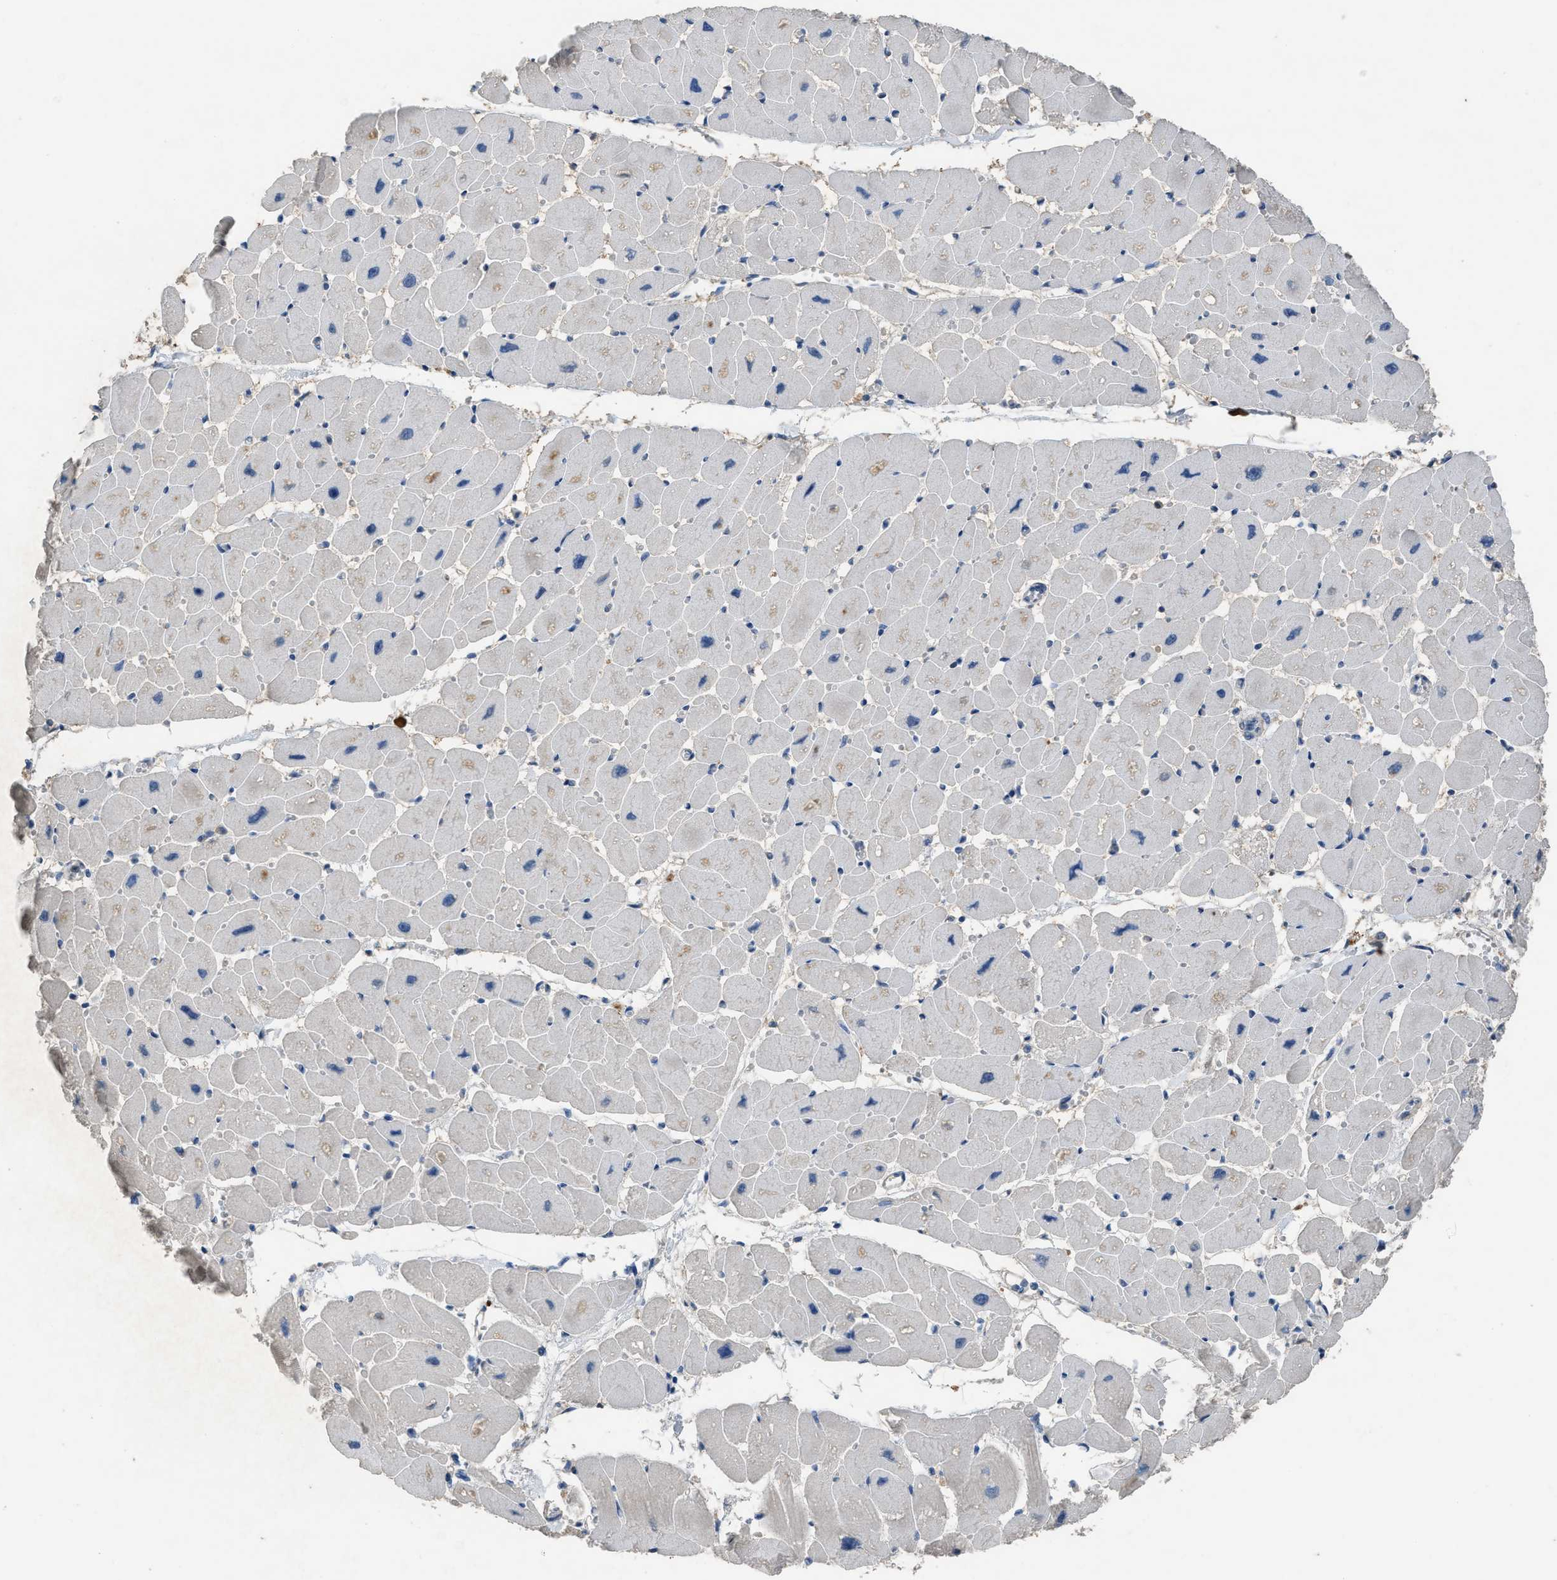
{"staining": {"intensity": "weak", "quantity": ">75%", "location": "cytoplasmic/membranous"}, "tissue": "heart muscle", "cell_type": "Cardiomyocytes", "image_type": "normal", "snomed": [{"axis": "morphology", "description": "Normal tissue, NOS"}, {"axis": "topography", "description": "Heart"}], "caption": "IHC histopathology image of benign human heart muscle stained for a protein (brown), which displays low levels of weak cytoplasmic/membranous staining in approximately >75% of cardiomyocytes.", "gene": "OR51E1", "patient": {"sex": "female", "age": 54}}